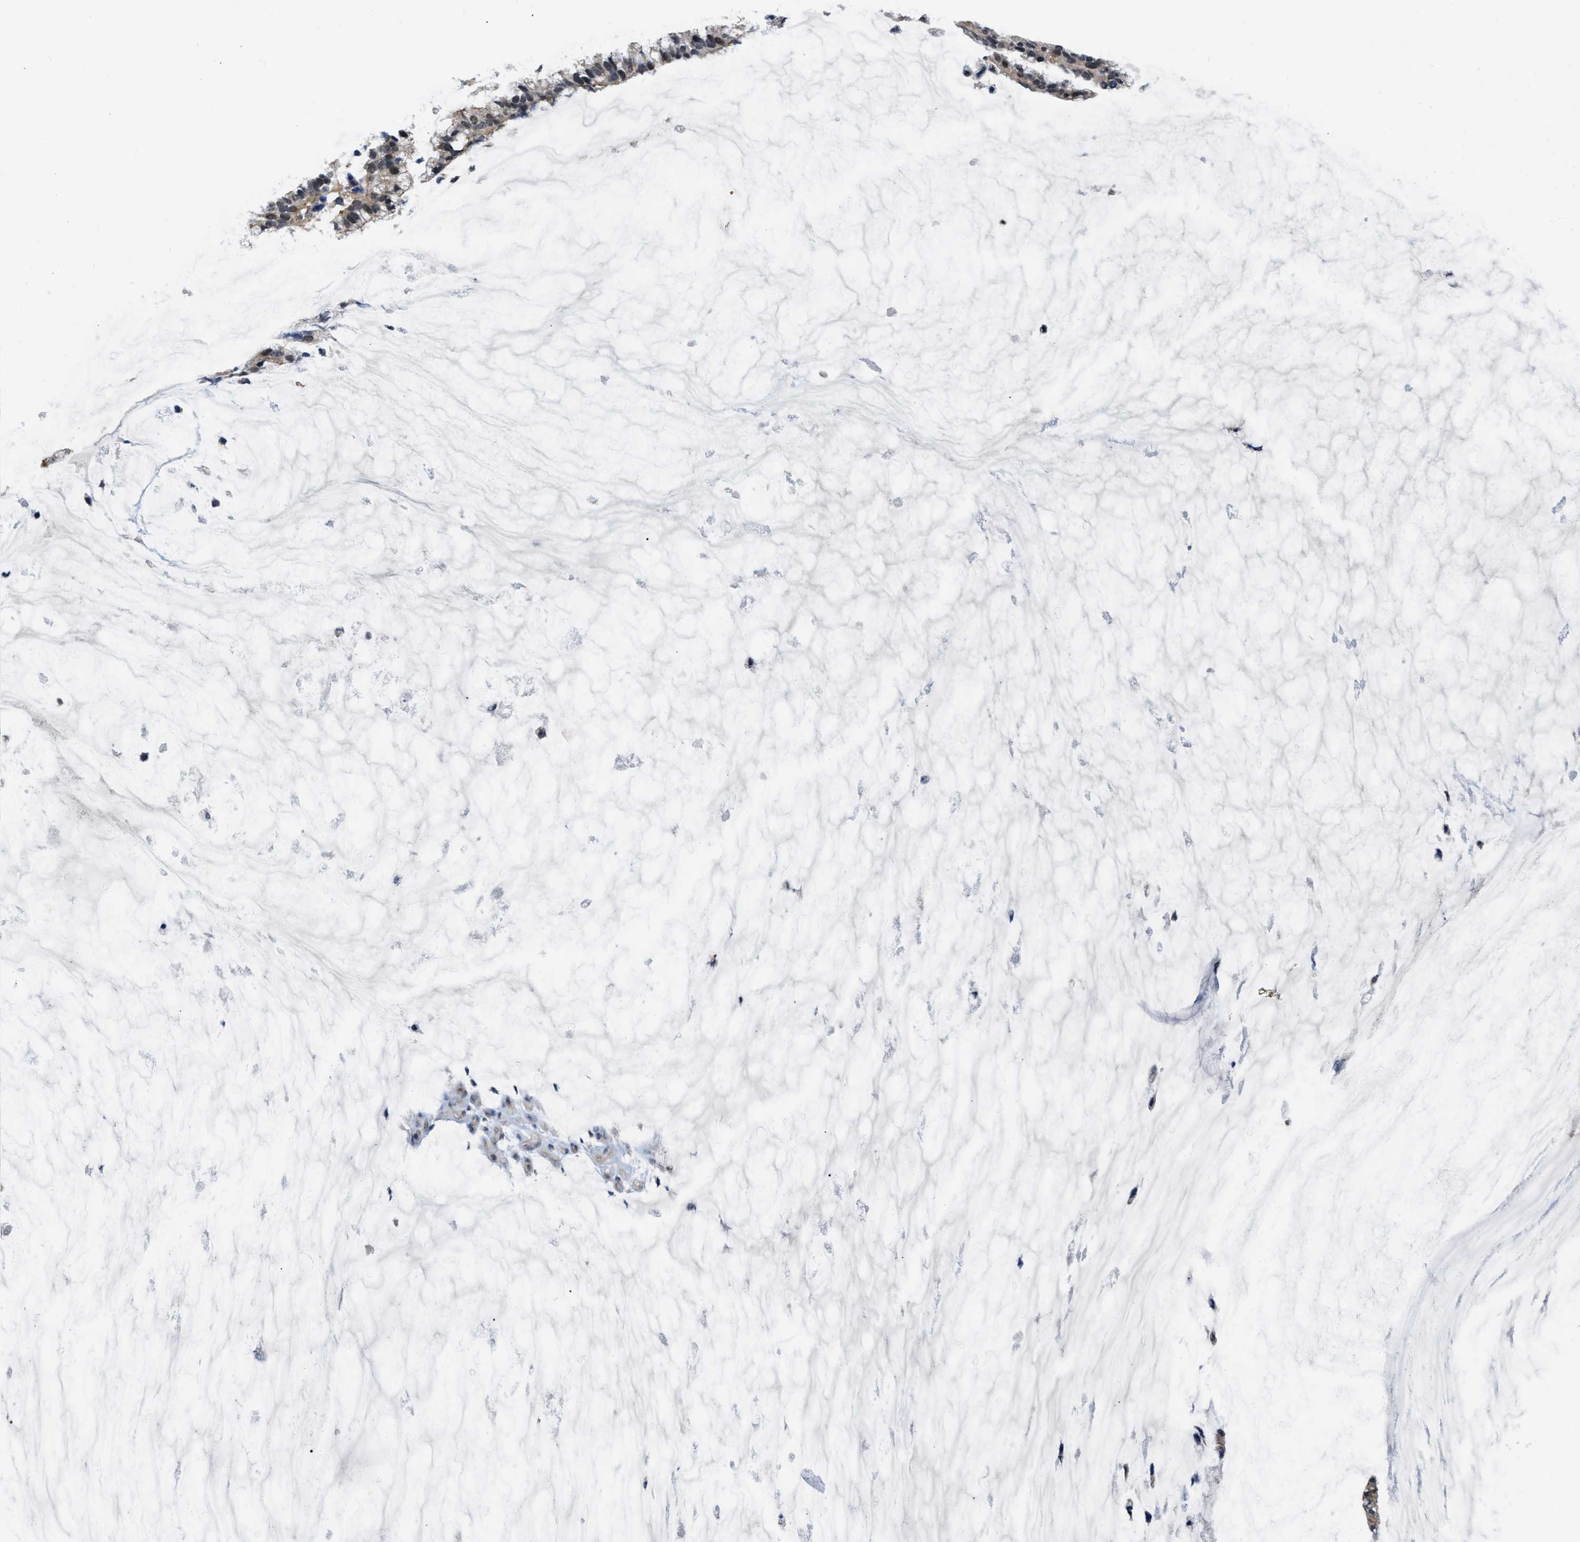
{"staining": {"intensity": "negative", "quantity": "none", "location": "none"}, "tissue": "ovarian cancer", "cell_type": "Tumor cells", "image_type": "cancer", "snomed": [{"axis": "morphology", "description": "Cystadenocarcinoma, mucinous, NOS"}, {"axis": "topography", "description": "Ovary"}], "caption": "An immunohistochemistry (IHC) micrograph of ovarian cancer (mucinous cystadenocarcinoma) is shown. There is no staining in tumor cells of ovarian cancer (mucinous cystadenocarcinoma). (Immunohistochemistry (ihc), brightfield microscopy, high magnification).", "gene": "NAPEPLD", "patient": {"sex": "female", "age": 39}}